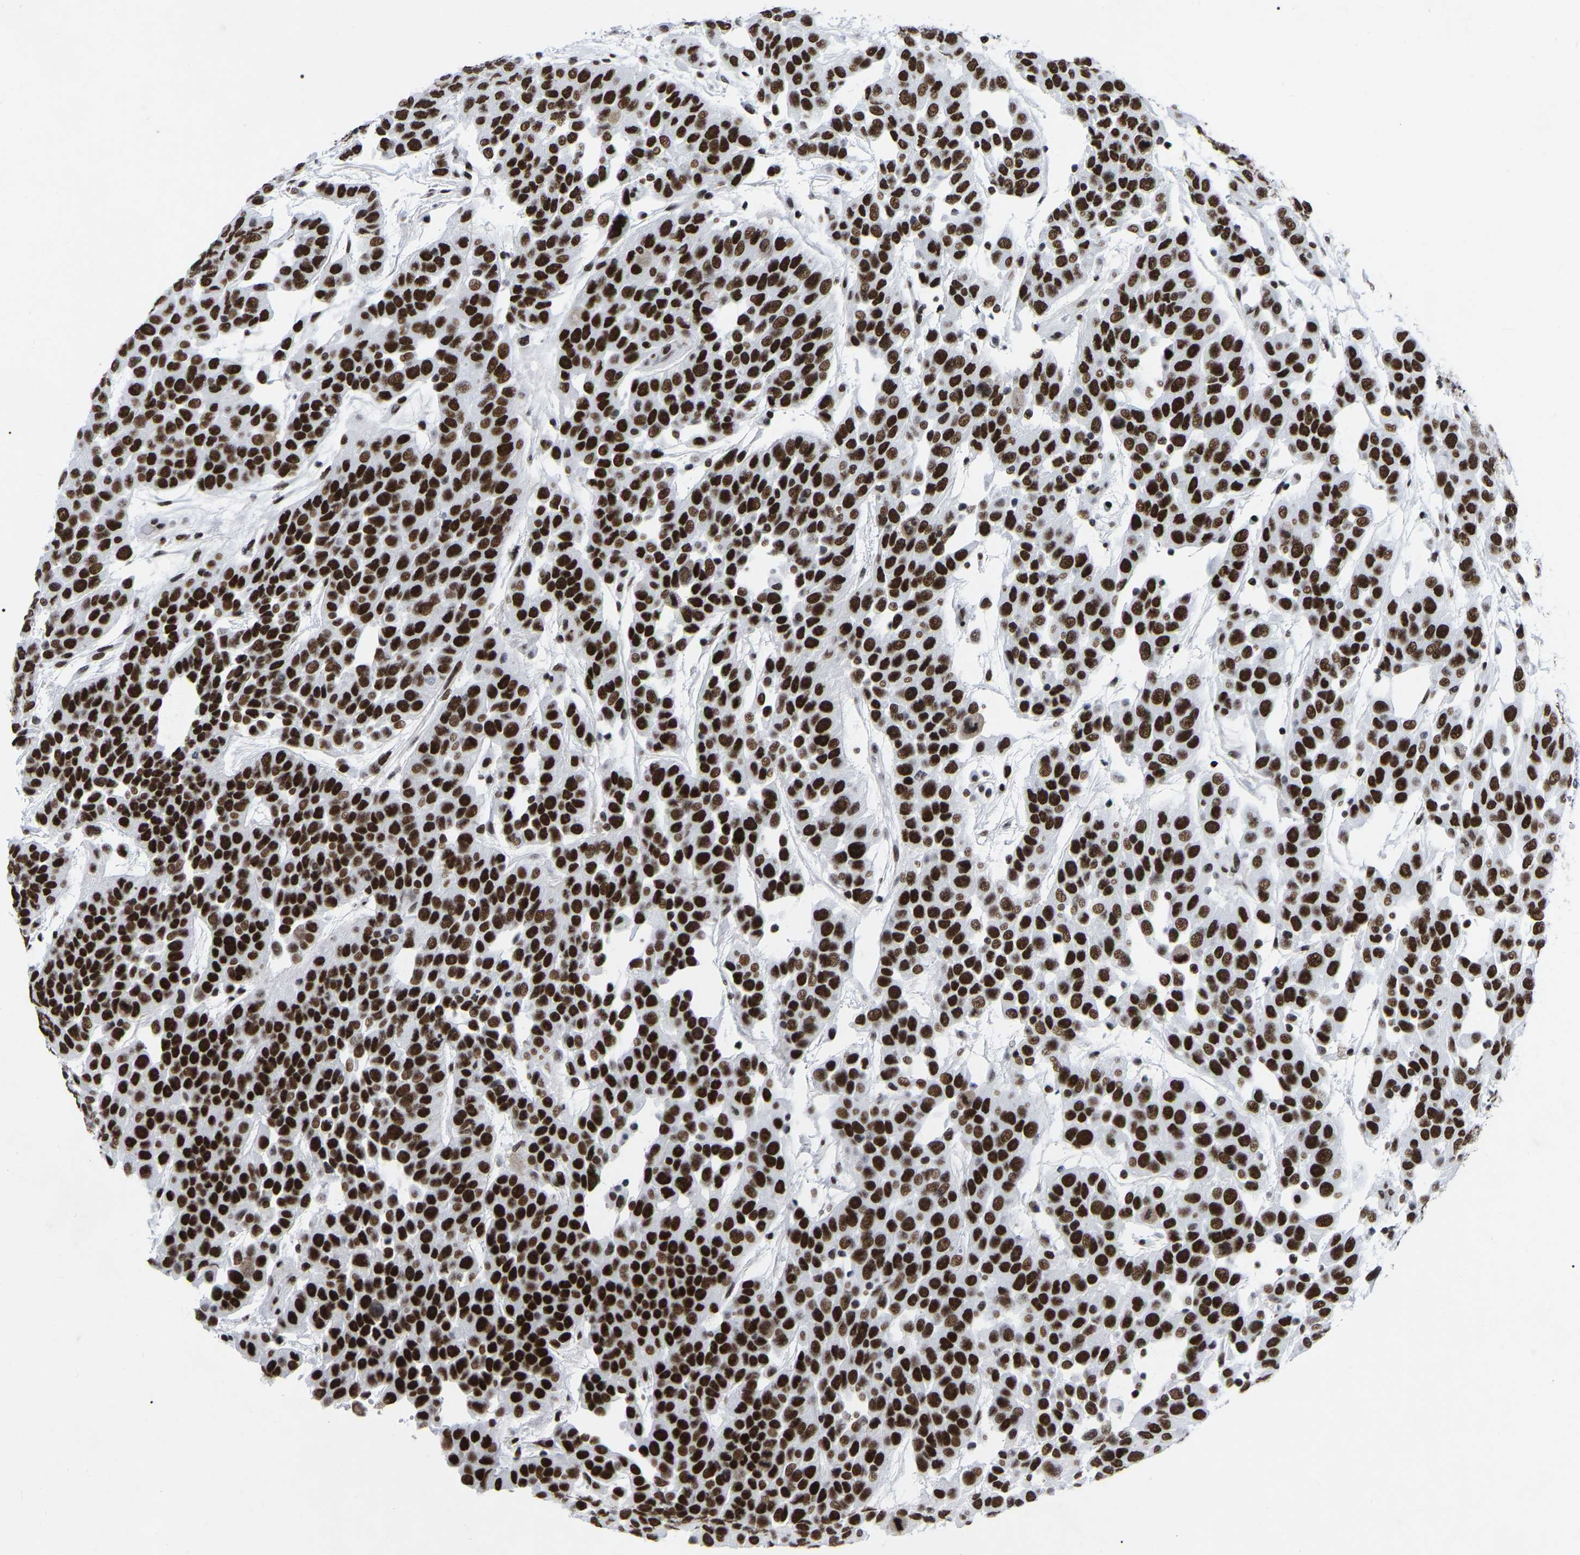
{"staining": {"intensity": "strong", "quantity": ">75%", "location": "nuclear"}, "tissue": "urothelial cancer", "cell_type": "Tumor cells", "image_type": "cancer", "snomed": [{"axis": "morphology", "description": "Urothelial carcinoma, High grade"}, {"axis": "topography", "description": "Urinary bladder"}], "caption": "This histopathology image reveals urothelial cancer stained with immunohistochemistry (IHC) to label a protein in brown. The nuclear of tumor cells show strong positivity for the protein. Nuclei are counter-stained blue.", "gene": "PRCC", "patient": {"sex": "female", "age": 80}}